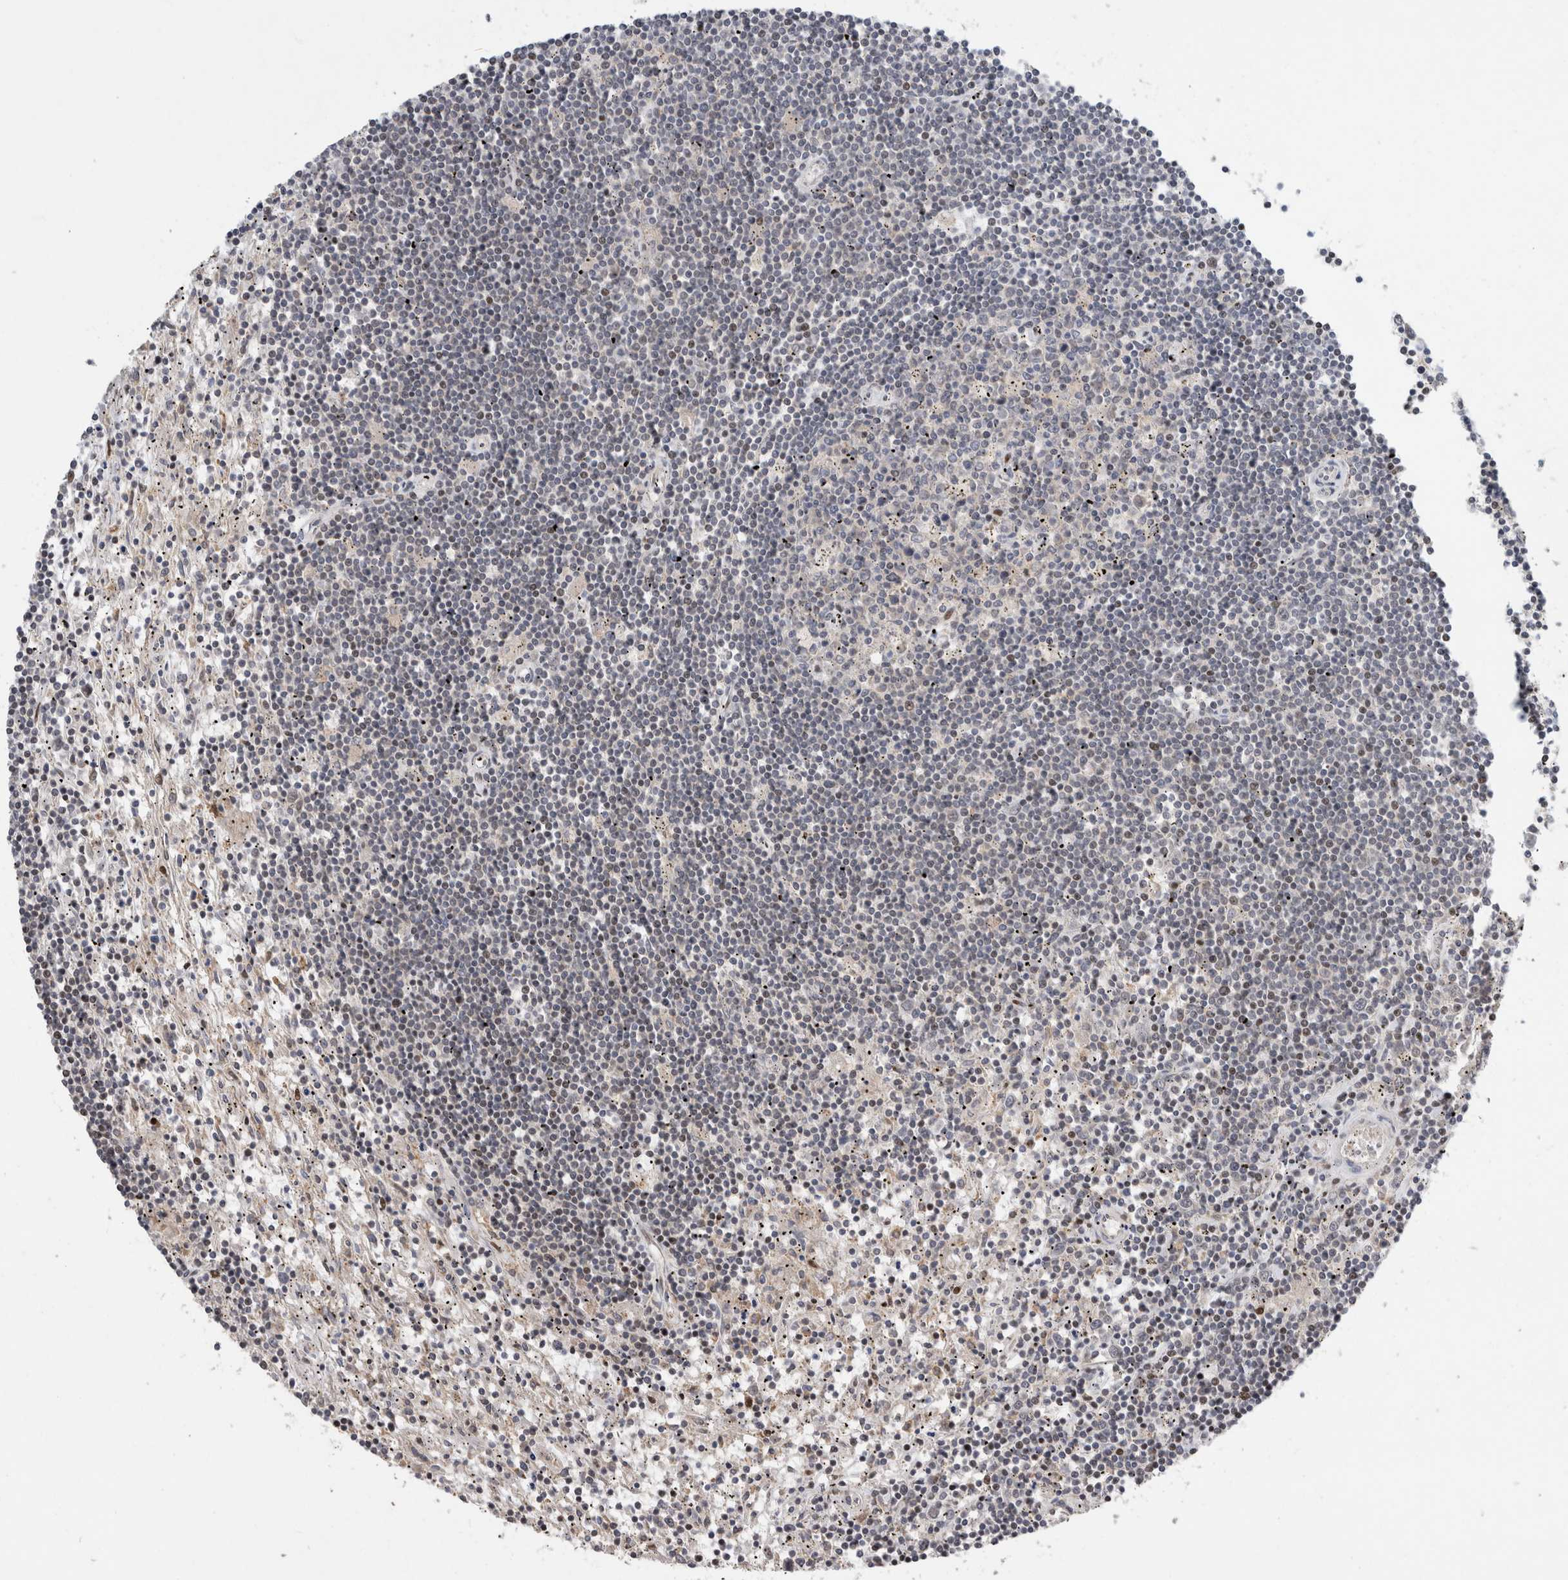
{"staining": {"intensity": "negative", "quantity": "none", "location": "none"}, "tissue": "lymphoma", "cell_type": "Tumor cells", "image_type": "cancer", "snomed": [{"axis": "morphology", "description": "Malignant lymphoma, non-Hodgkin's type, Low grade"}, {"axis": "topography", "description": "Spleen"}], "caption": "The immunohistochemistry histopathology image has no significant expression in tumor cells of lymphoma tissue.", "gene": "C8orf58", "patient": {"sex": "male", "age": 76}}